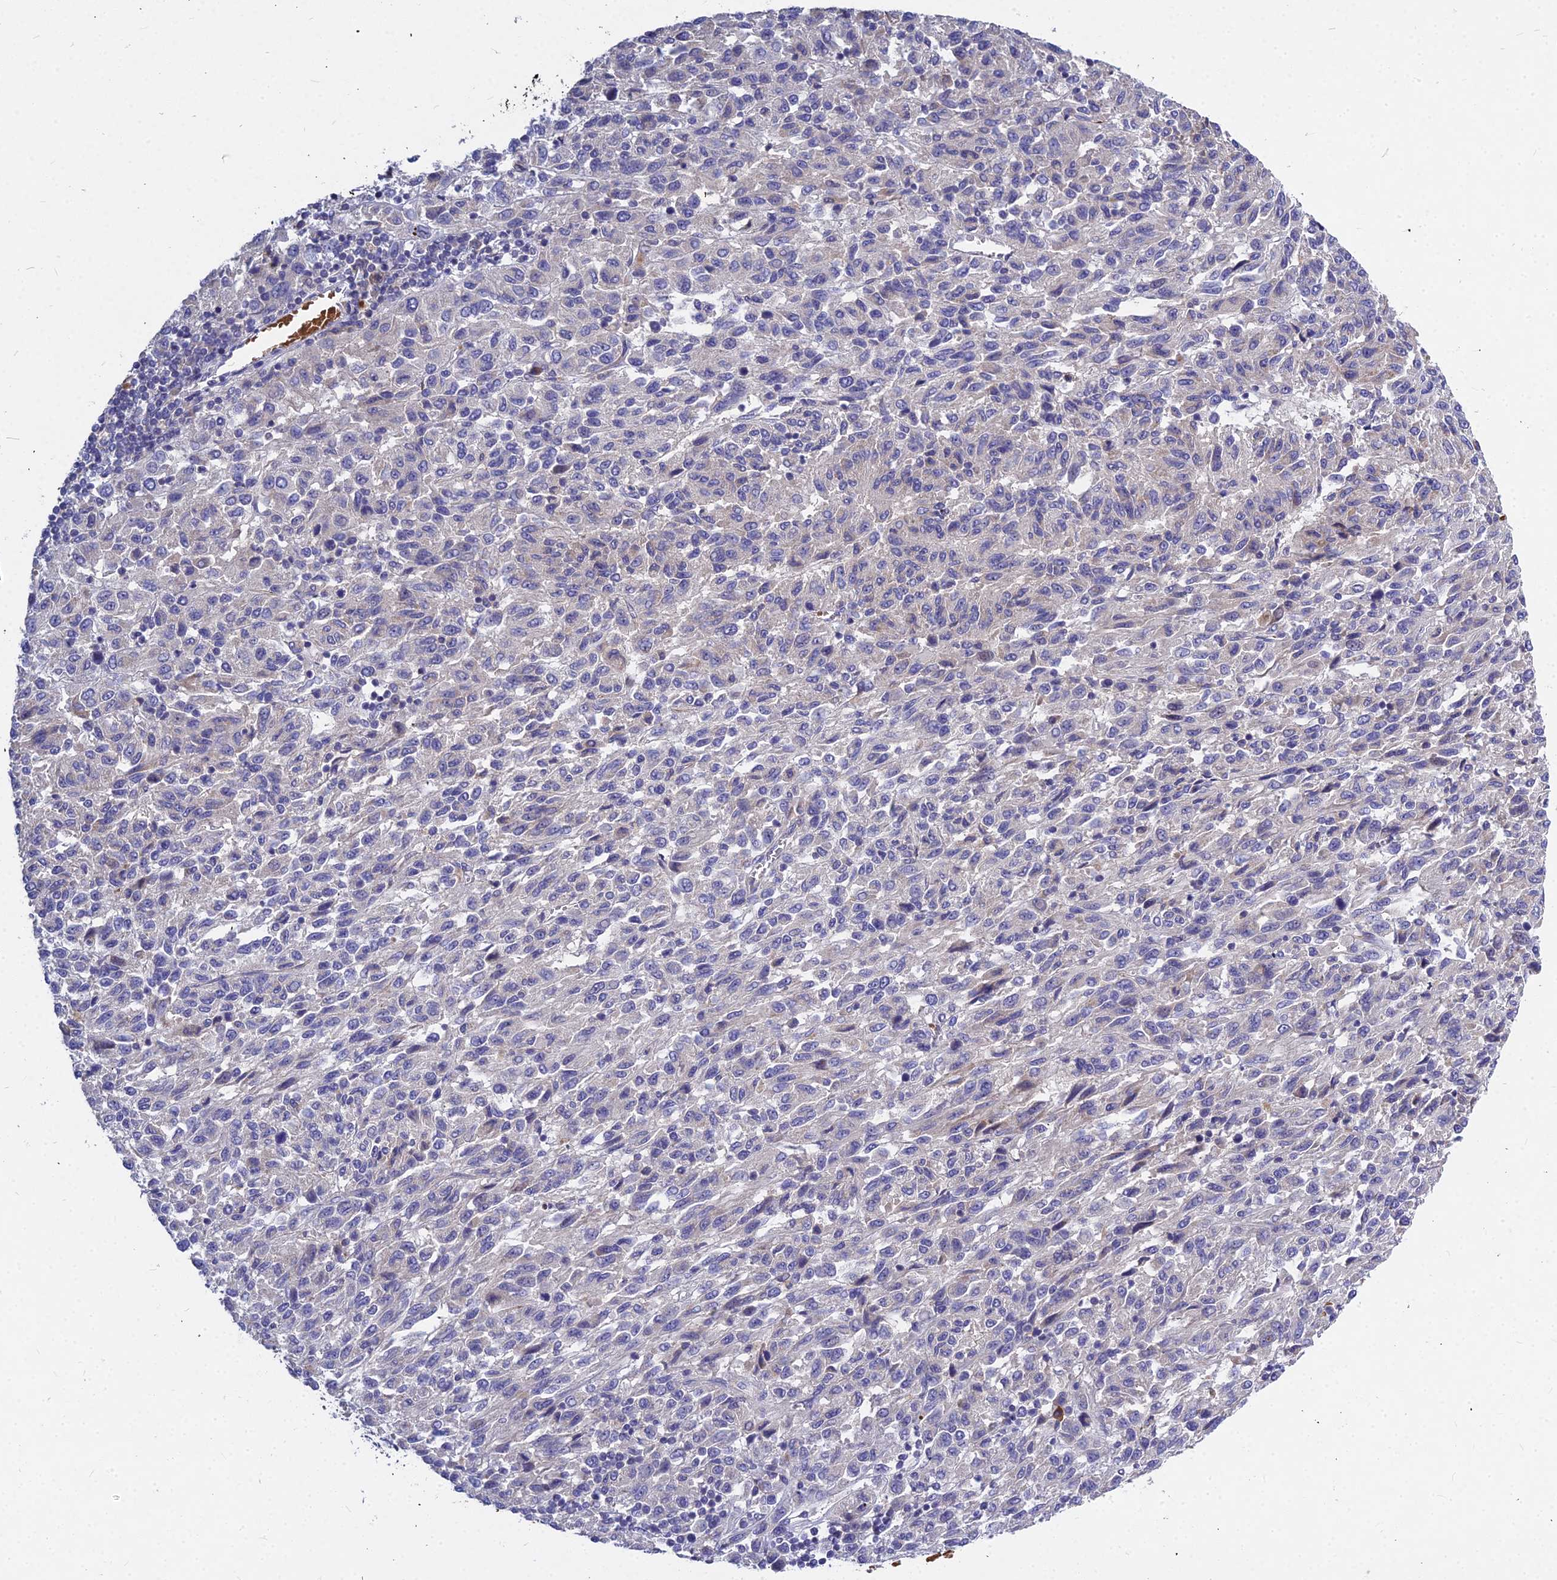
{"staining": {"intensity": "negative", "quantity": "none", "location": "none"}, "tissue": "melanoma", "cell_type": "Tumor cells", "image_type": "cancer", "snomed": [{"axis": "morphology", "description": "Malignant melanoma, Metastatic site"}, {"axis": "topography", "description": "Lung"}], "caption": "The photomicrograph demonstrates no significant positivity in tumor cells of malignant melanoma (metastatic site).", "gene": "DMRTA1", "patient": {"sex": "male", "age": 64}}